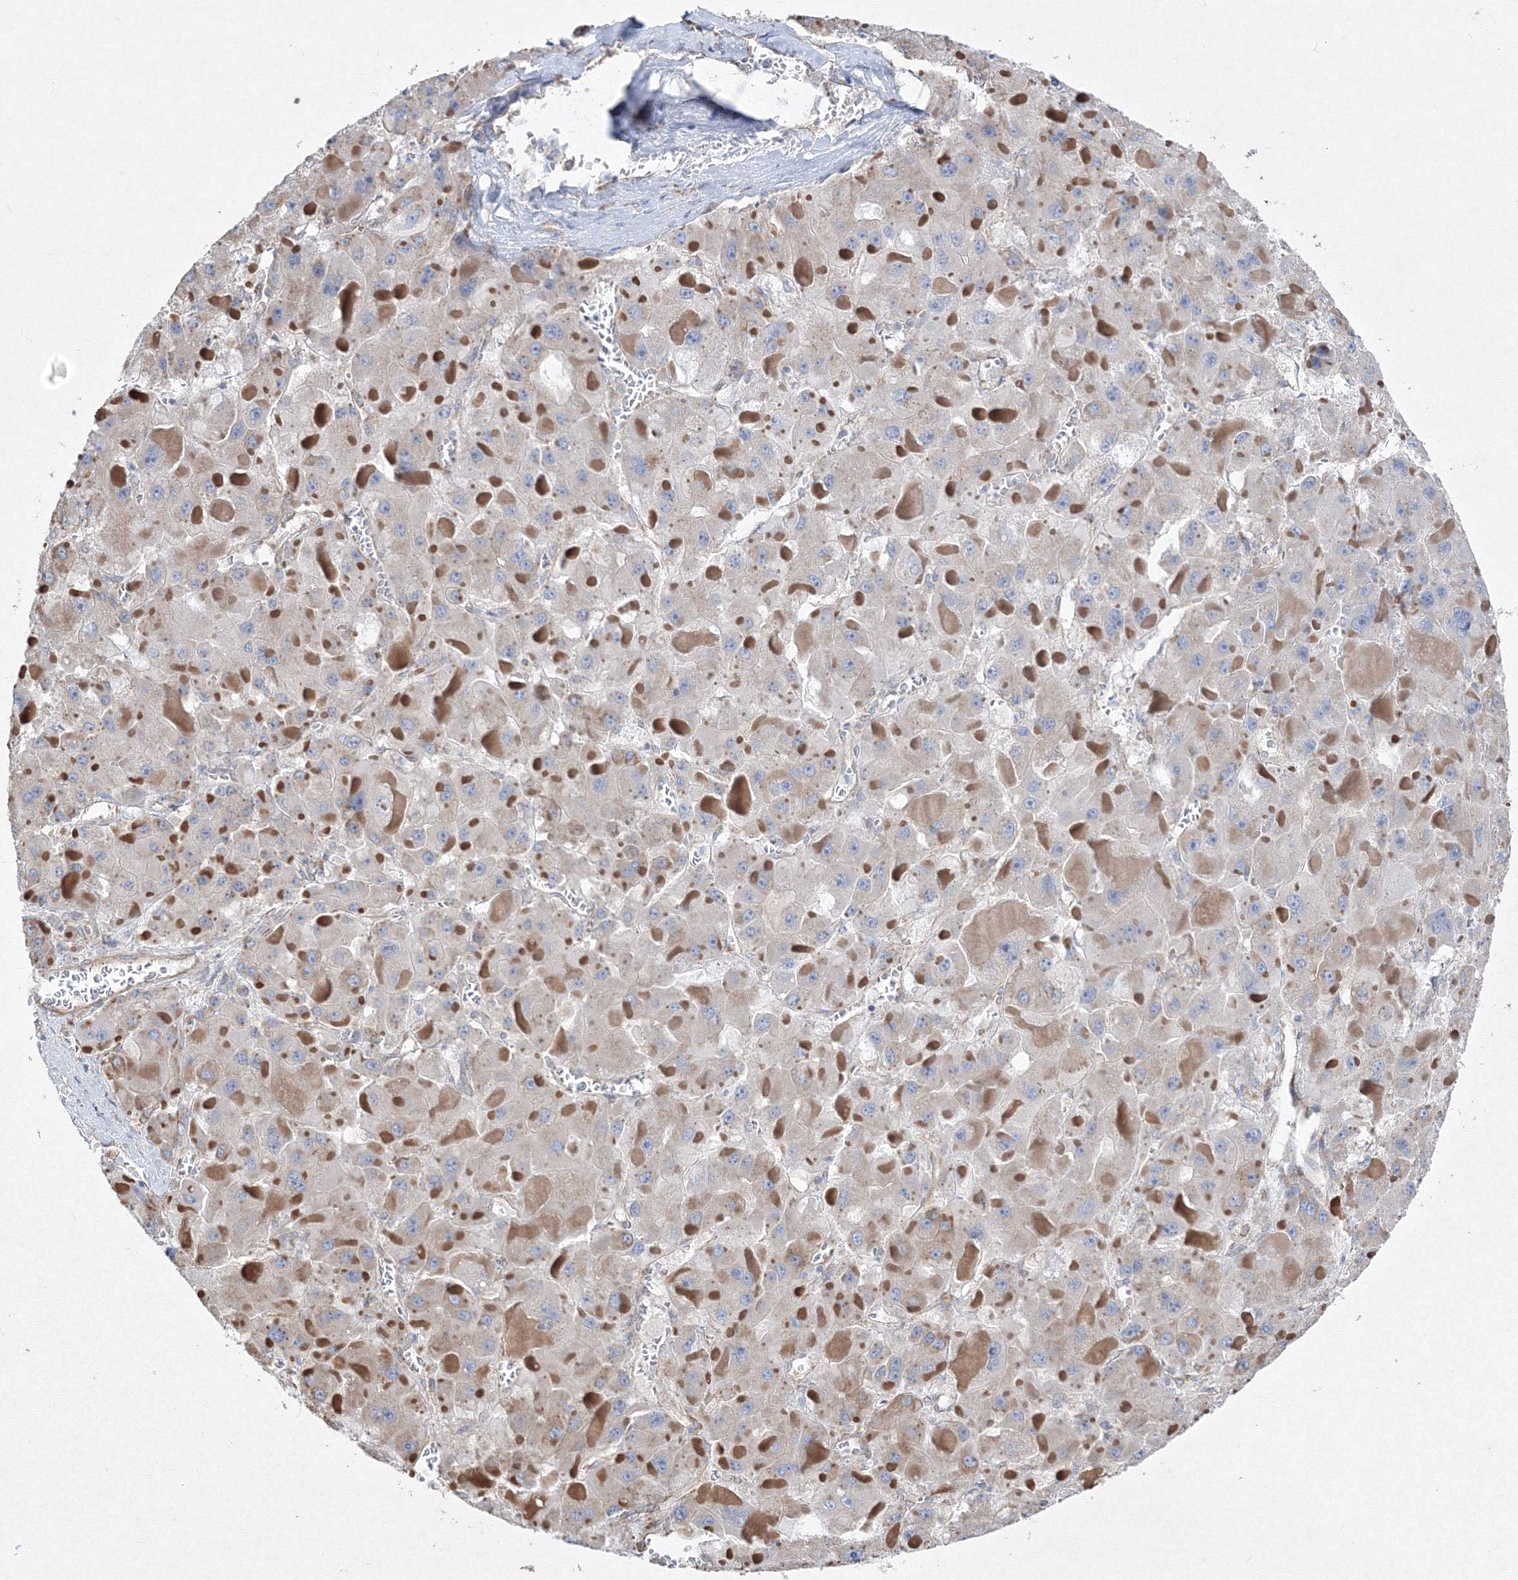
{"staining": {"intensity": "weak", "quantity": "25%-75%", "location": "cytoplasmic/membranous"}, "tissue": "liver cancer", "cell_type": "Tumor cells", "image_type": "cancer", "snomed": [{"axis": "morphology", "description": "Carcinoma, Hepatocellular, NOS"}, {"axis": "topography", "description": "Liver"}], "caption": "Immunohistochemical staining of human liver cancer (hepatocellular carcinoma) displays low levels of weak cytoplasmic/membranous expression in approximately 25%-75% of tumor cells. The protein is stained brown, and the nuclei are stained in blue (DAB (3,3'-diaminobenzidine) IHC with brightfield microscopy, high magnification).", "gene": "FBXL8", "patient": {"sex": "female", "age": 73}}